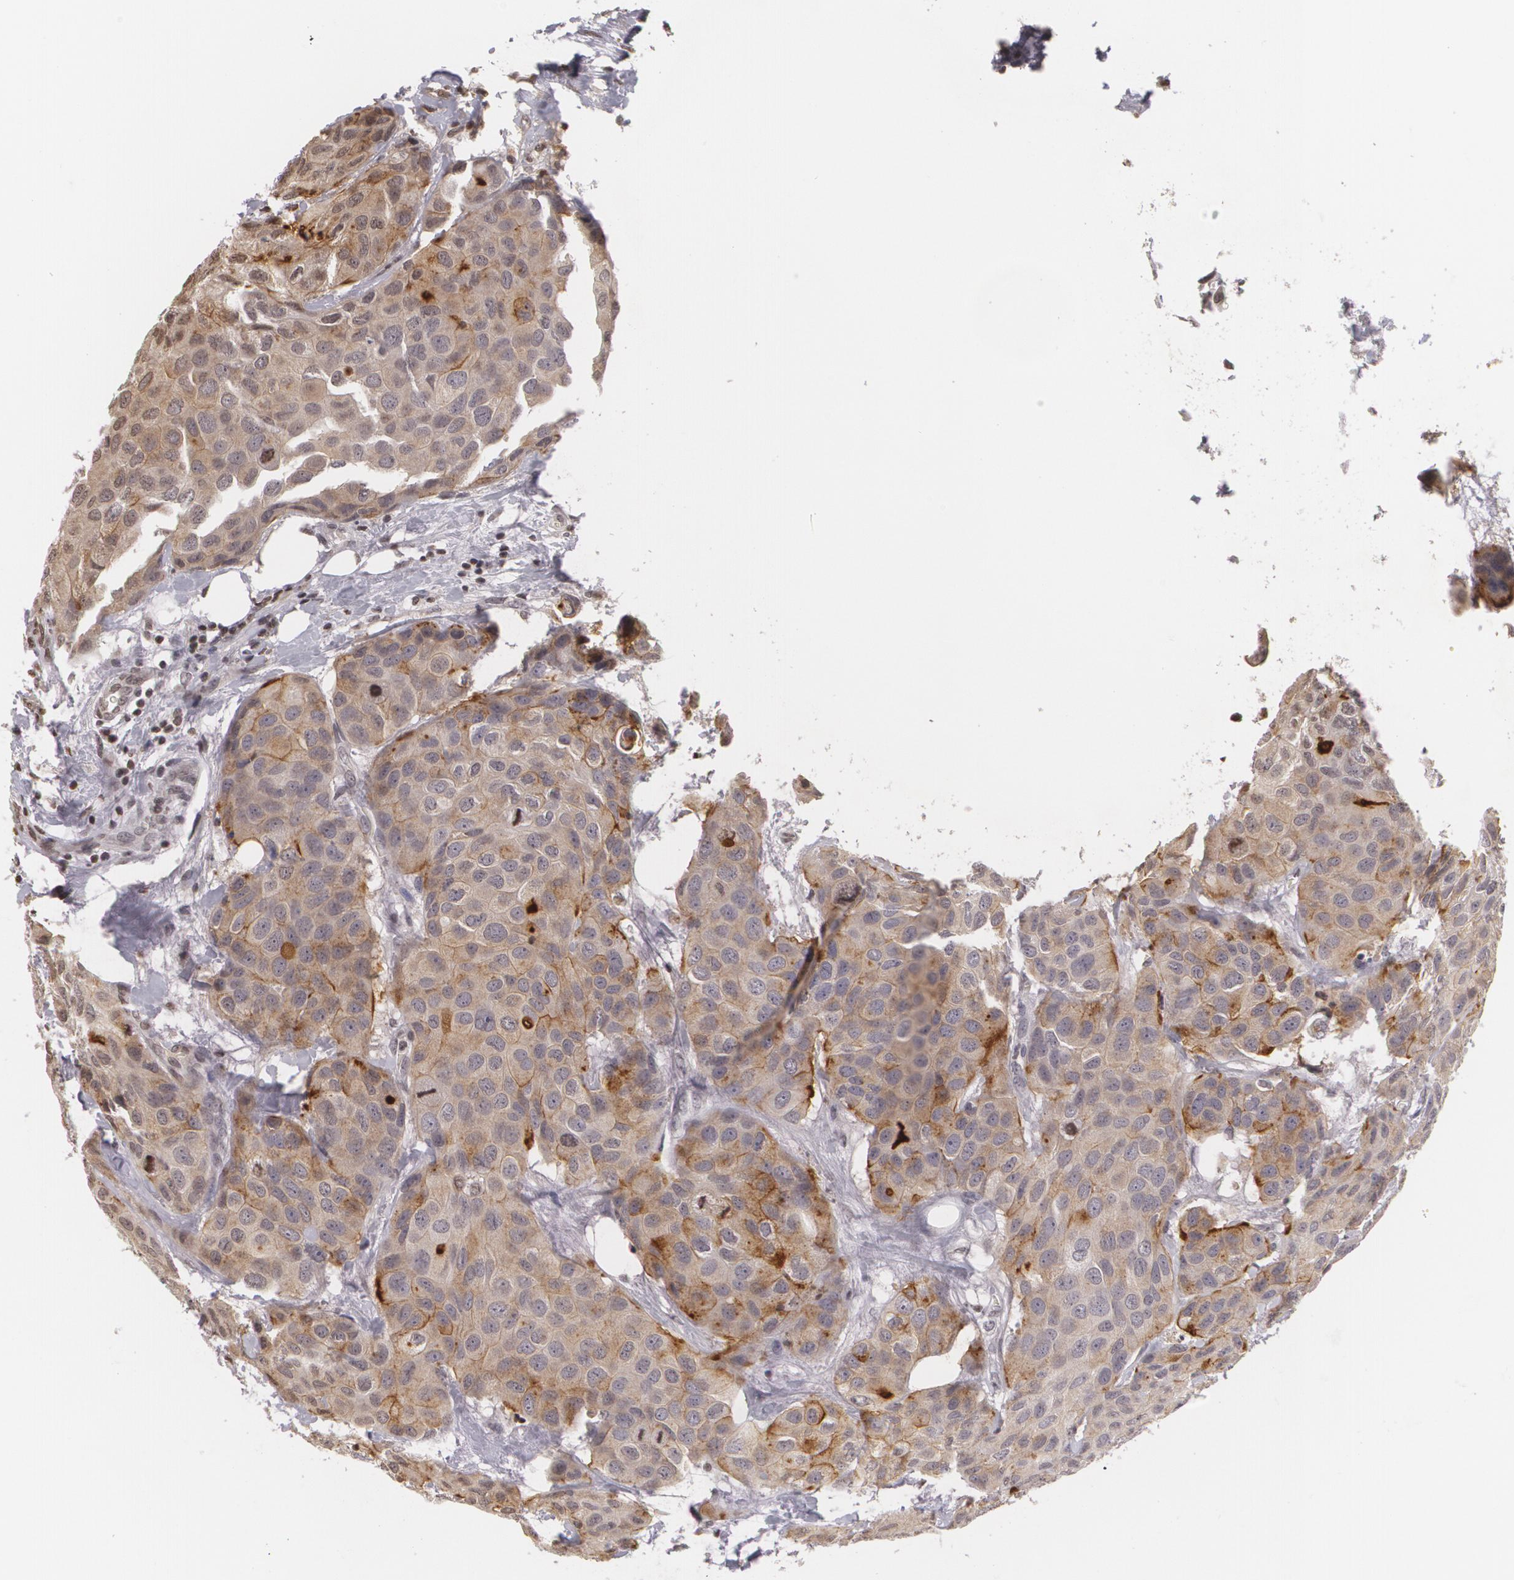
{"staining": {"intensity": "moderate", "quantity": "25%-75%", "location": "cytoplasmic/membranous"}, "tissue": "breast cancer", "cell_type": "Tumor cells", "image_type": "cancer", "snomed": [{"axis": "morphology", "description": "Duct carcinoma"}, {"axis": "topography", "description": "Breast"}], "caption": "Immunohistochemistry image of neoplastic tissue: breast cancer (intraductal carcinoma) stained using immunohistochemistry (IHC) exhibits medium levels of moderate protein expression localized specifically in the cytoplasmic/membranous of tumor cells, appearing as a cytoplasmic/membranous brown color.", "gene": "MUC1", "patient": {"sex": "female", "age": 68}}